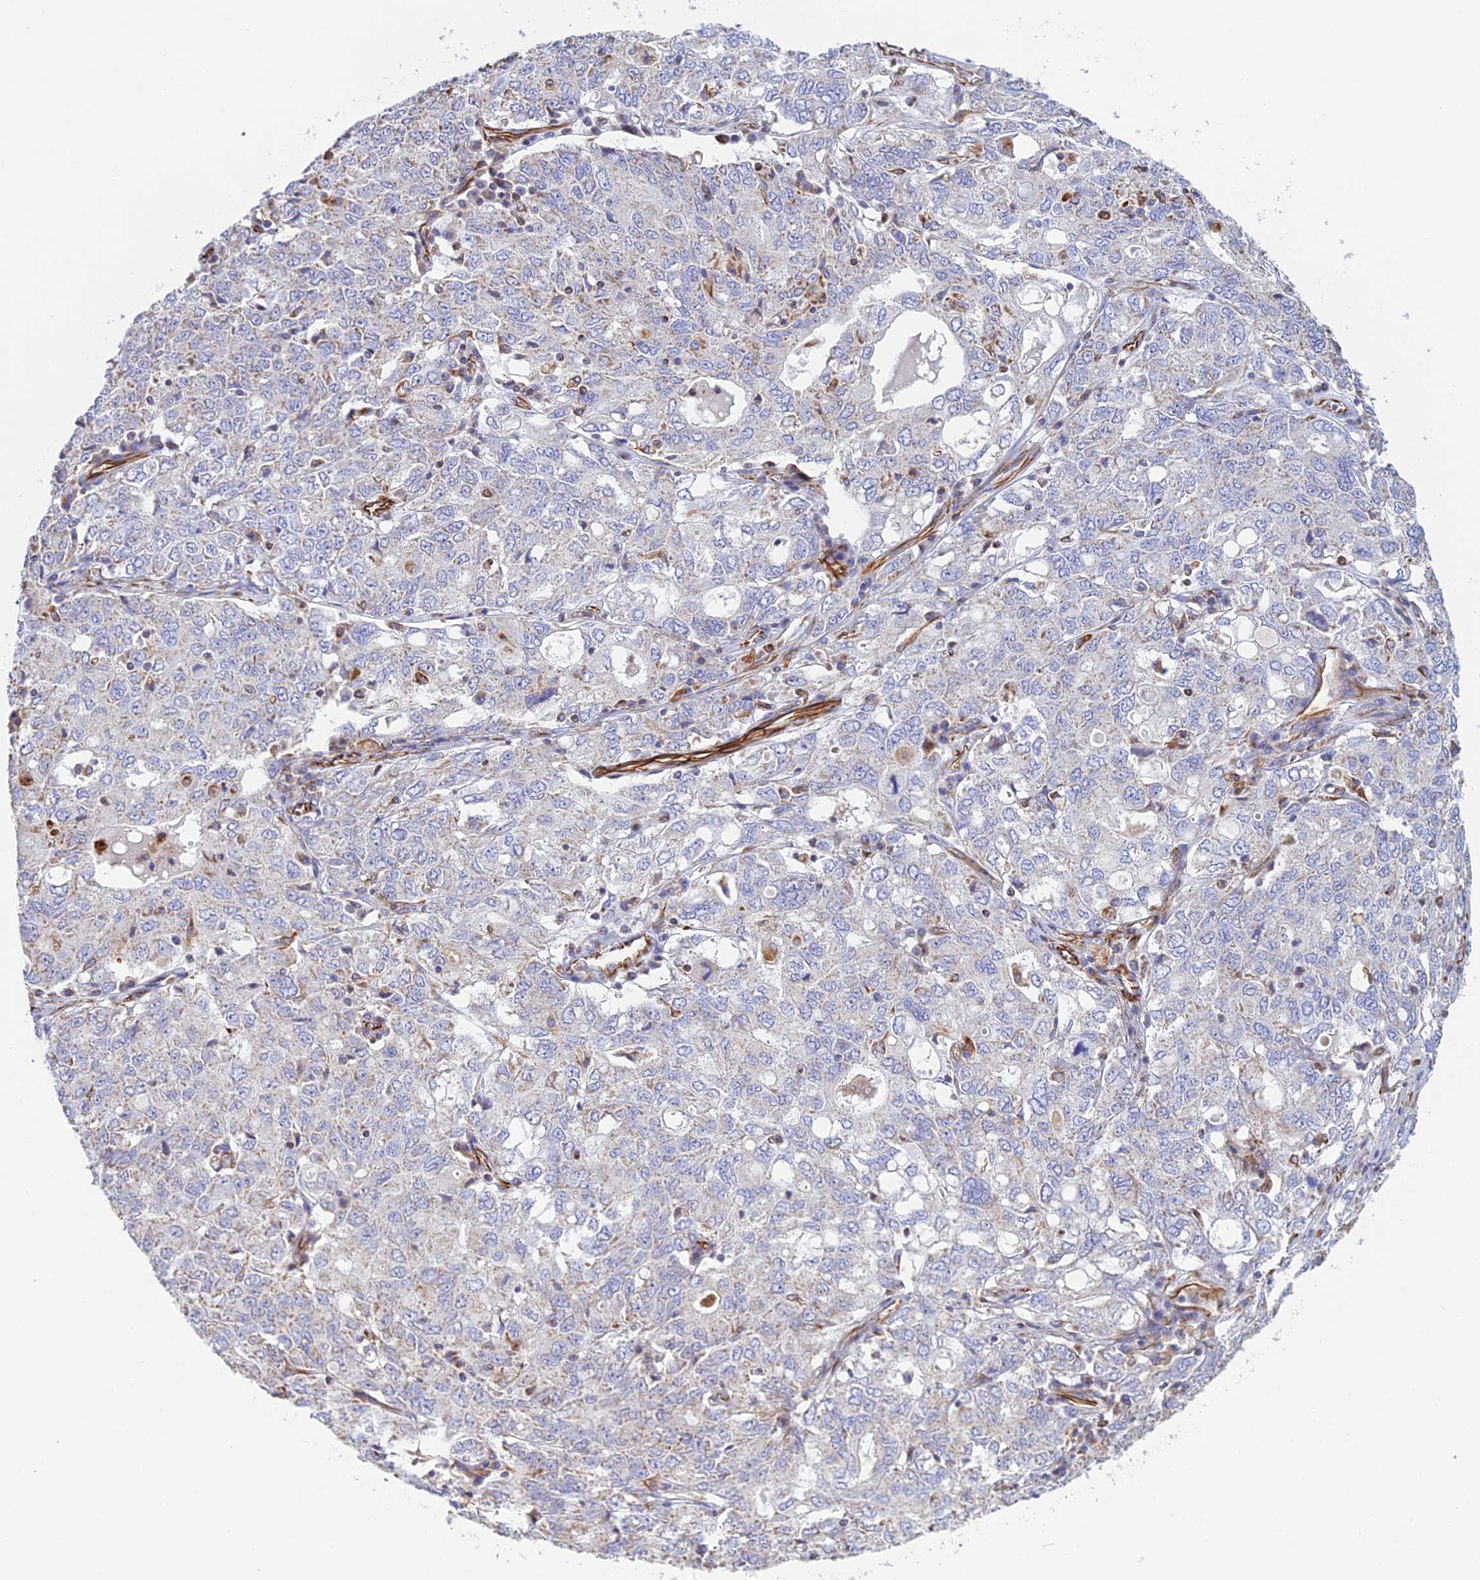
{"staining": {"intensity": "negative", "quantity": "none", "location": "none"}, "tissue": "ovarian cancer", "cell_type": "Tumor cells", "image_type": "cancer", "snomed": [{"axis": "morphology", "description": "Carcinoma, endometroid"}, {"axis": "topography", "description": "Ovary"}], "caption": "Immunohistochemistry micrograph of ovarian cancer stained for a protein (brown), which shows no staining in tumor cells. (Immunohistochemistry, brightfield microscopy, high magnification).", "gene": "FBXL20", "patient": {"sex": "female", "age": 62}}